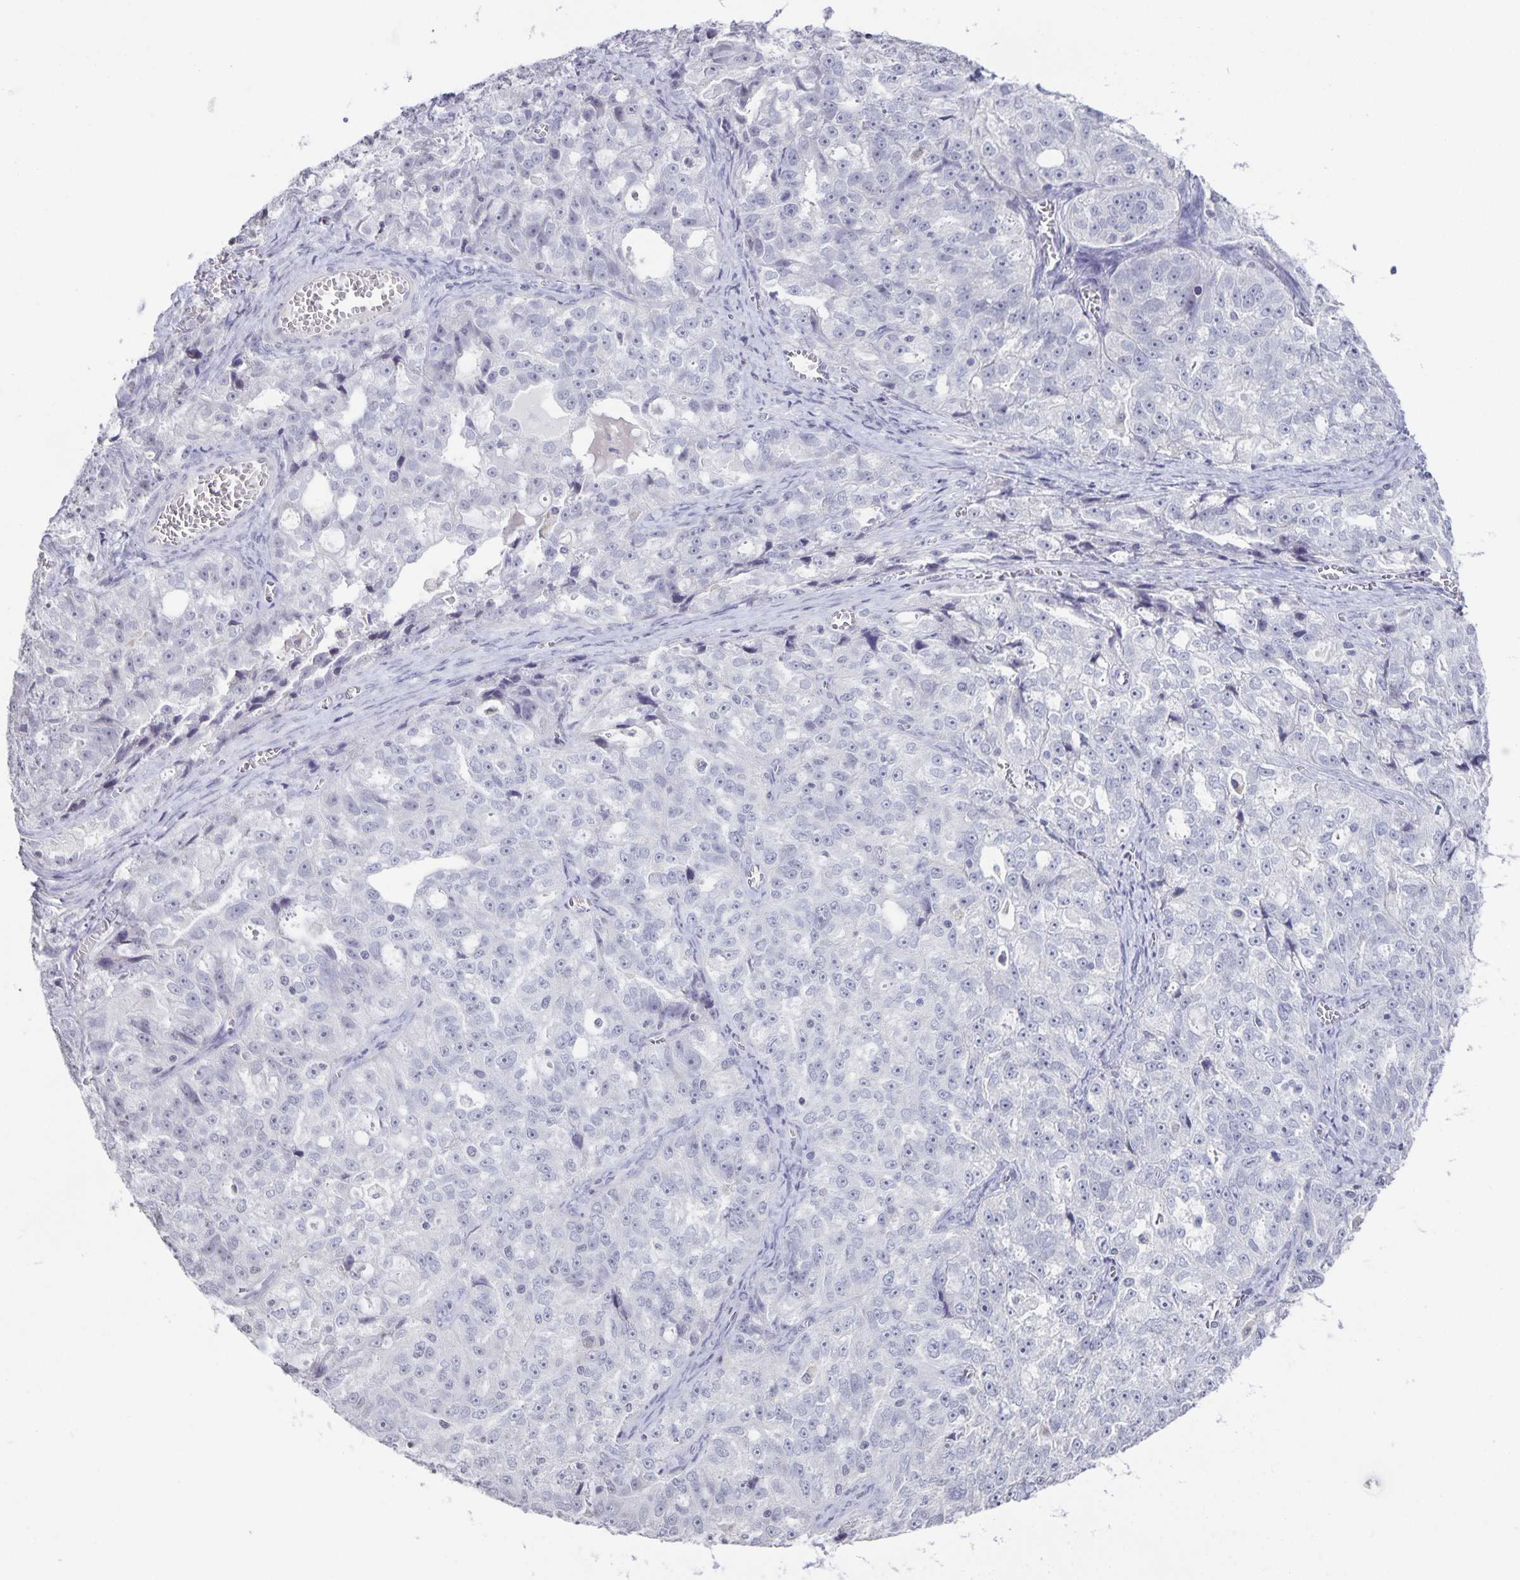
{"staining": {"intensity": "negative", "quantity": "none", "location": "none"}, "tissue": "ovarian cancer", "cell_type": "Tumor cells", "image_type": "cancer", "snomed": [{"axis": "morphology", "description": "Cystadenocarcinoma, serous, NOS"}, {"axis": "topography", "description": "Ovary"}], "caption": "Ovarian cancer was stained to show a protein in brown. There is no significant expression in tumor cells.", "gene": "AQP4", "patient": {"sex": "female", "age": 51}}